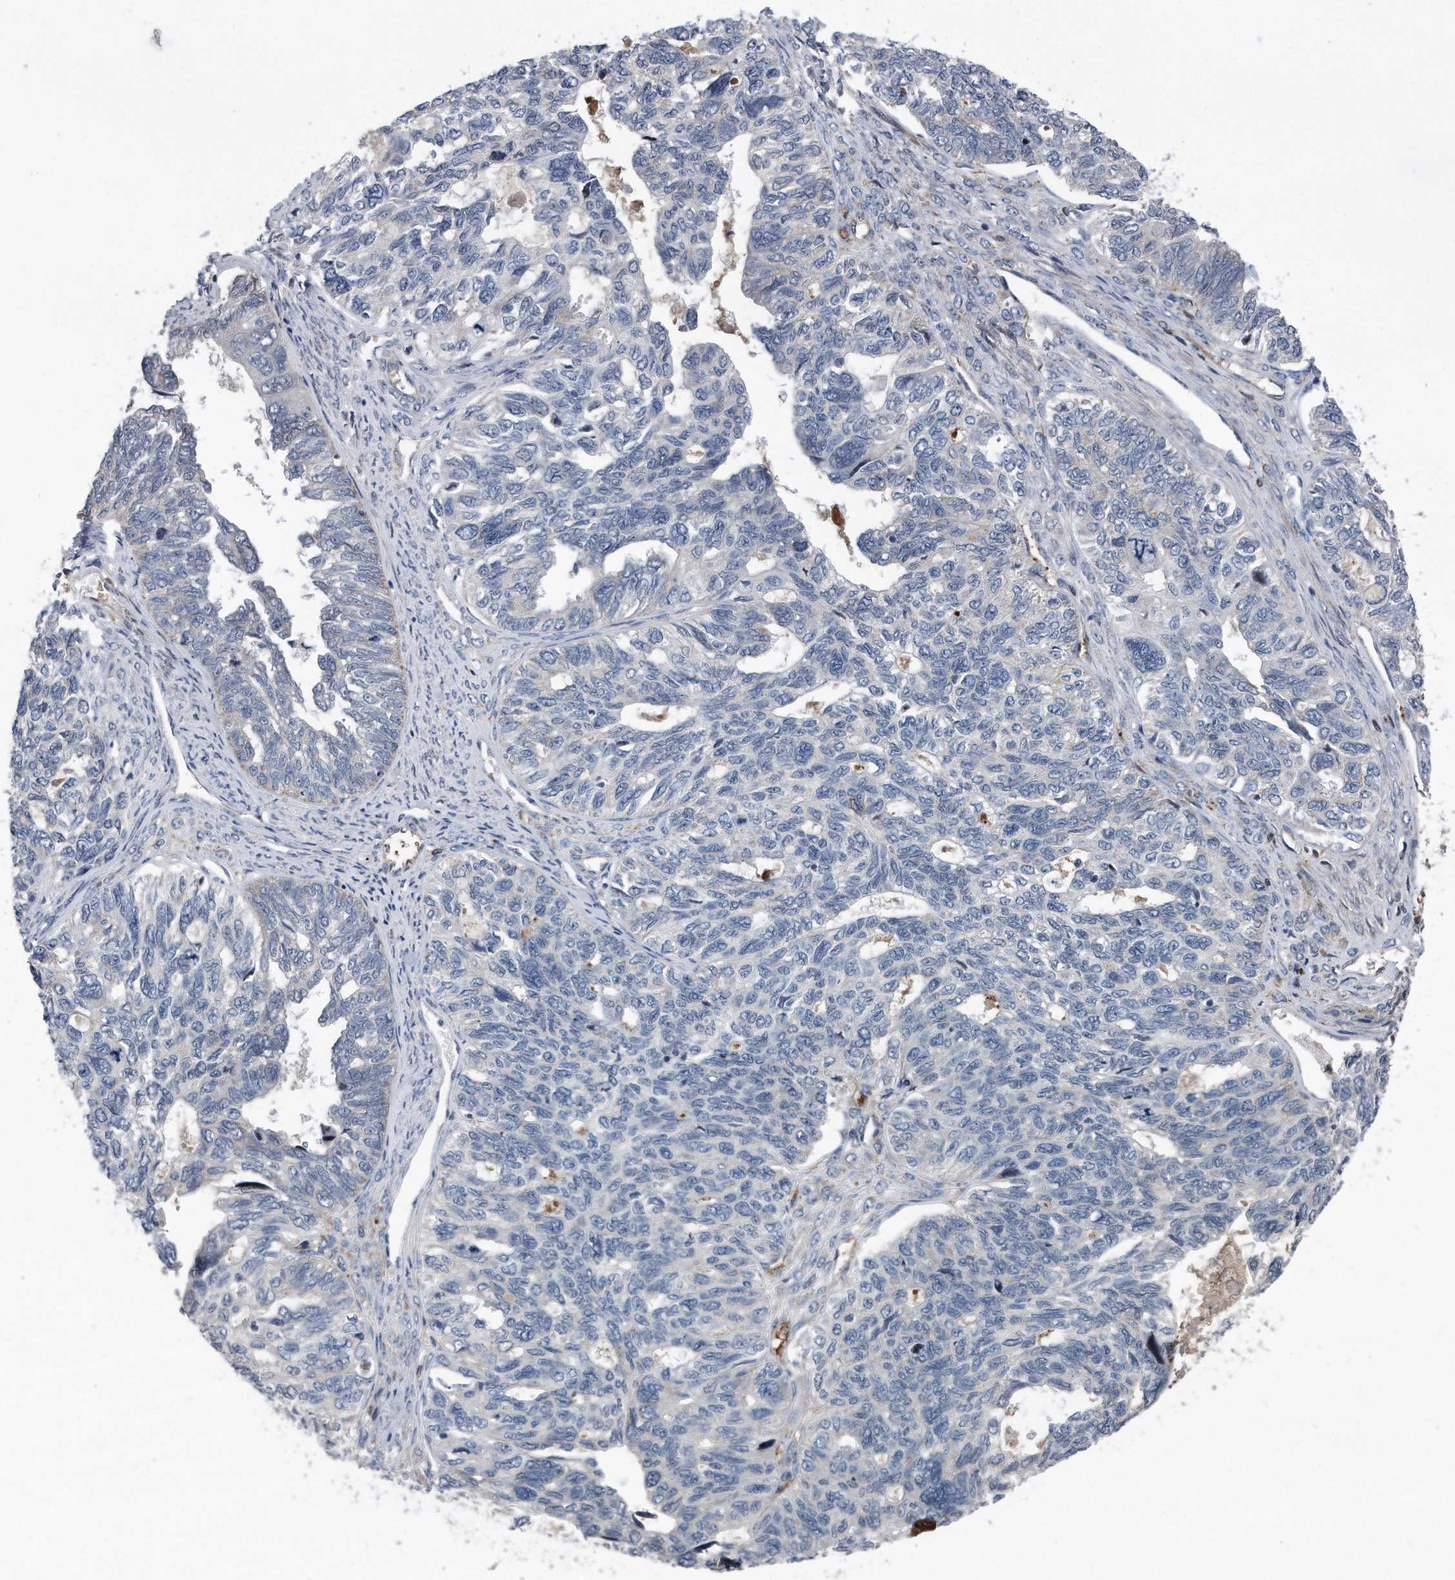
{"staining": {"intensity": "negative", "quantity": "none", "location": "none"}, "tissue": "ovarian cancer", "cell_type": "Tumor cells", "image_type": "cancer", "snomed": [{"axis": "morphology", "description": "Cystadenocarcinoma, serous, NOS"}, {"axis": "topography", "description": "Ovary"}], "caption": "IHC of serous cystadenocarcinoma (ovarian) shows no staining in tumor cells.", "gene": "DST", "patient": {"sex": "female", "age": 79}}